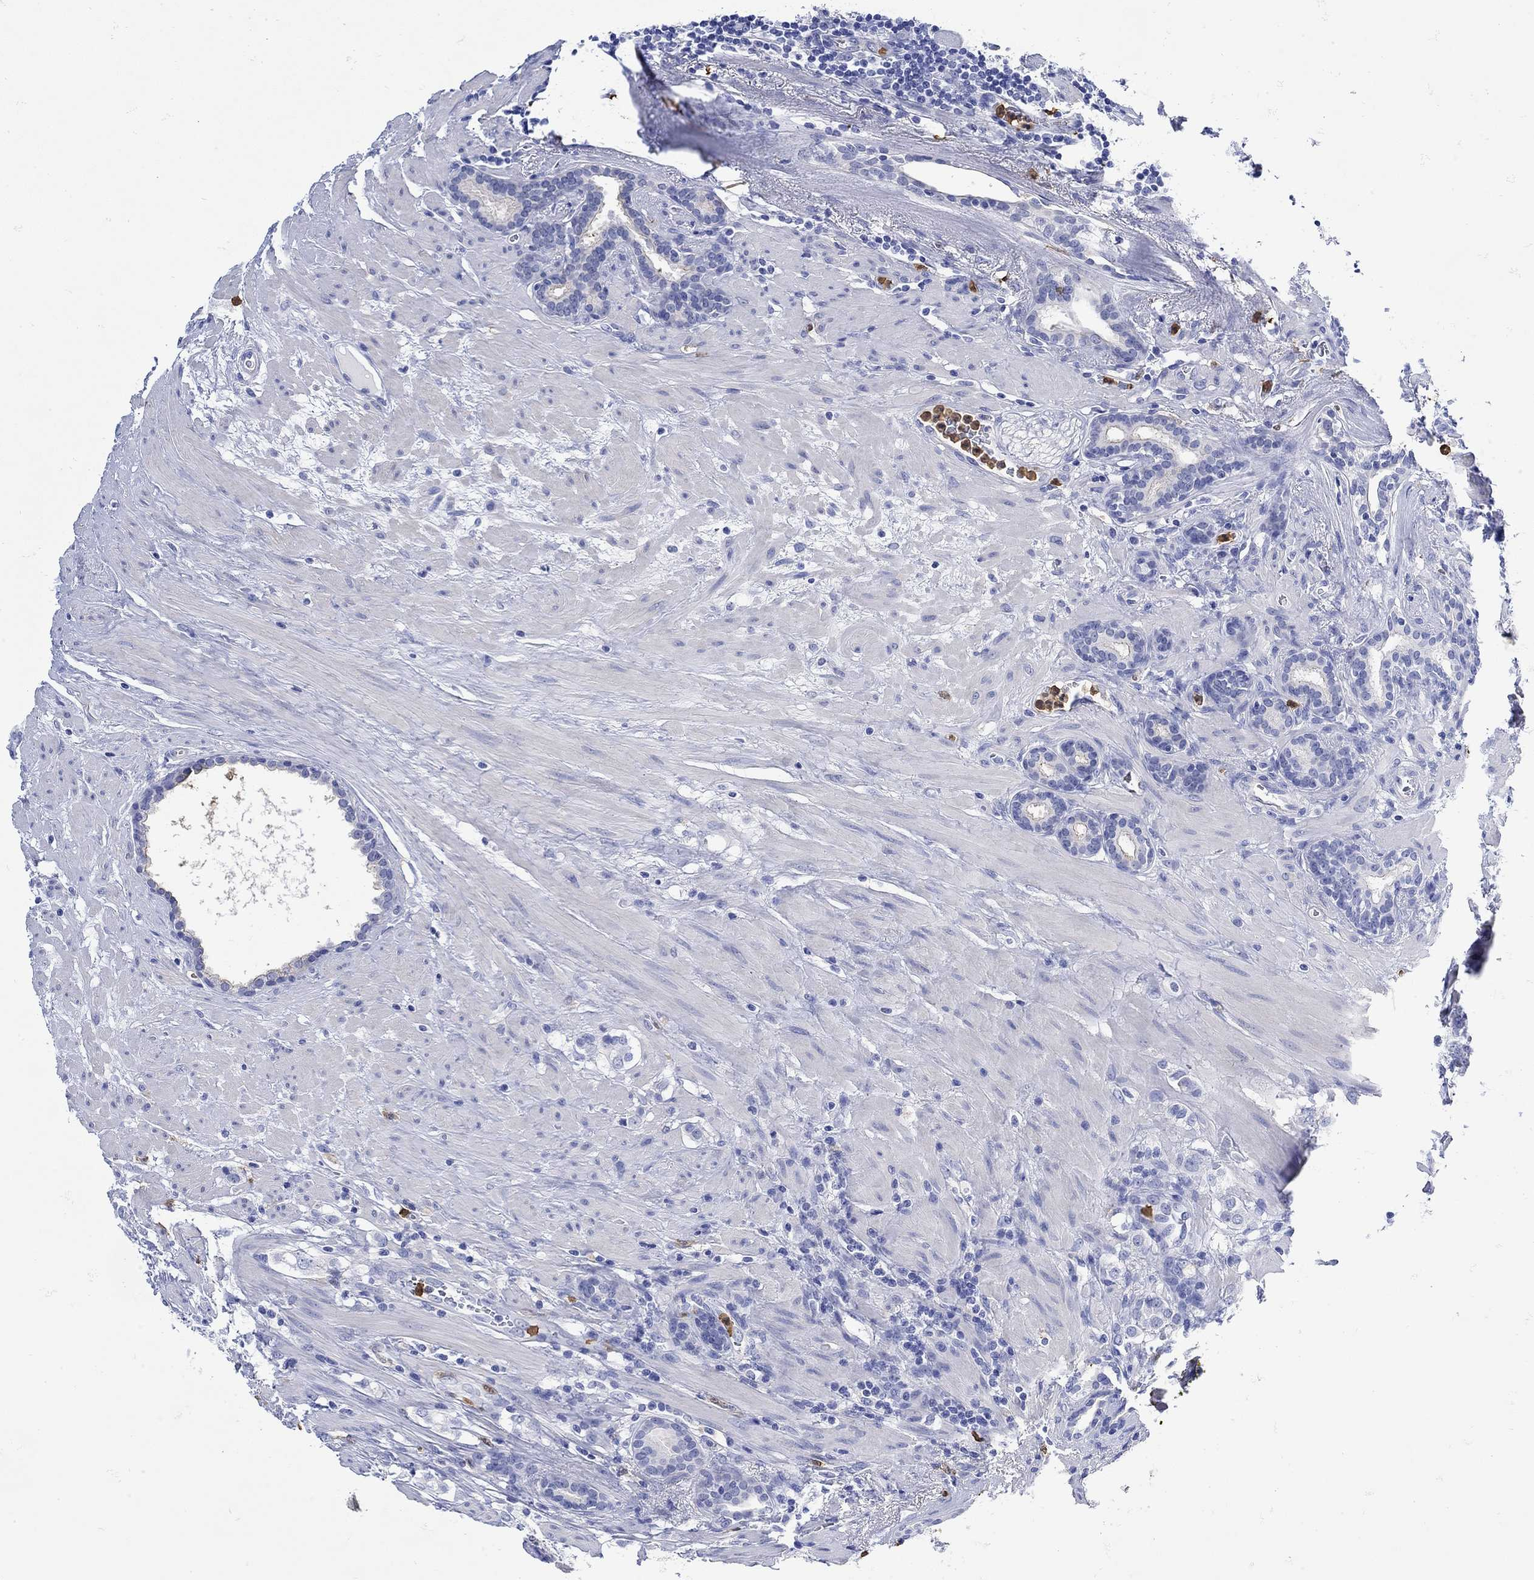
{"staining": {"intensity": "negative", "quantity": "none", "location": "none"}, "tissue": "prostate cancer", "cell_type": "Tumor cells", "image_type": "cancer", "snomed": [{"axis": "morphology", "description": "Adenocarcinoma, NOS"}, {"axis": "topography", "description": "Prostate"}], "caption": "A micrograph of prostate cancer stained for a protein demonstrates no brown staining in tumor cells.", "gene": "LINGO3", "patient": {"sex": "male", "age": 66}}